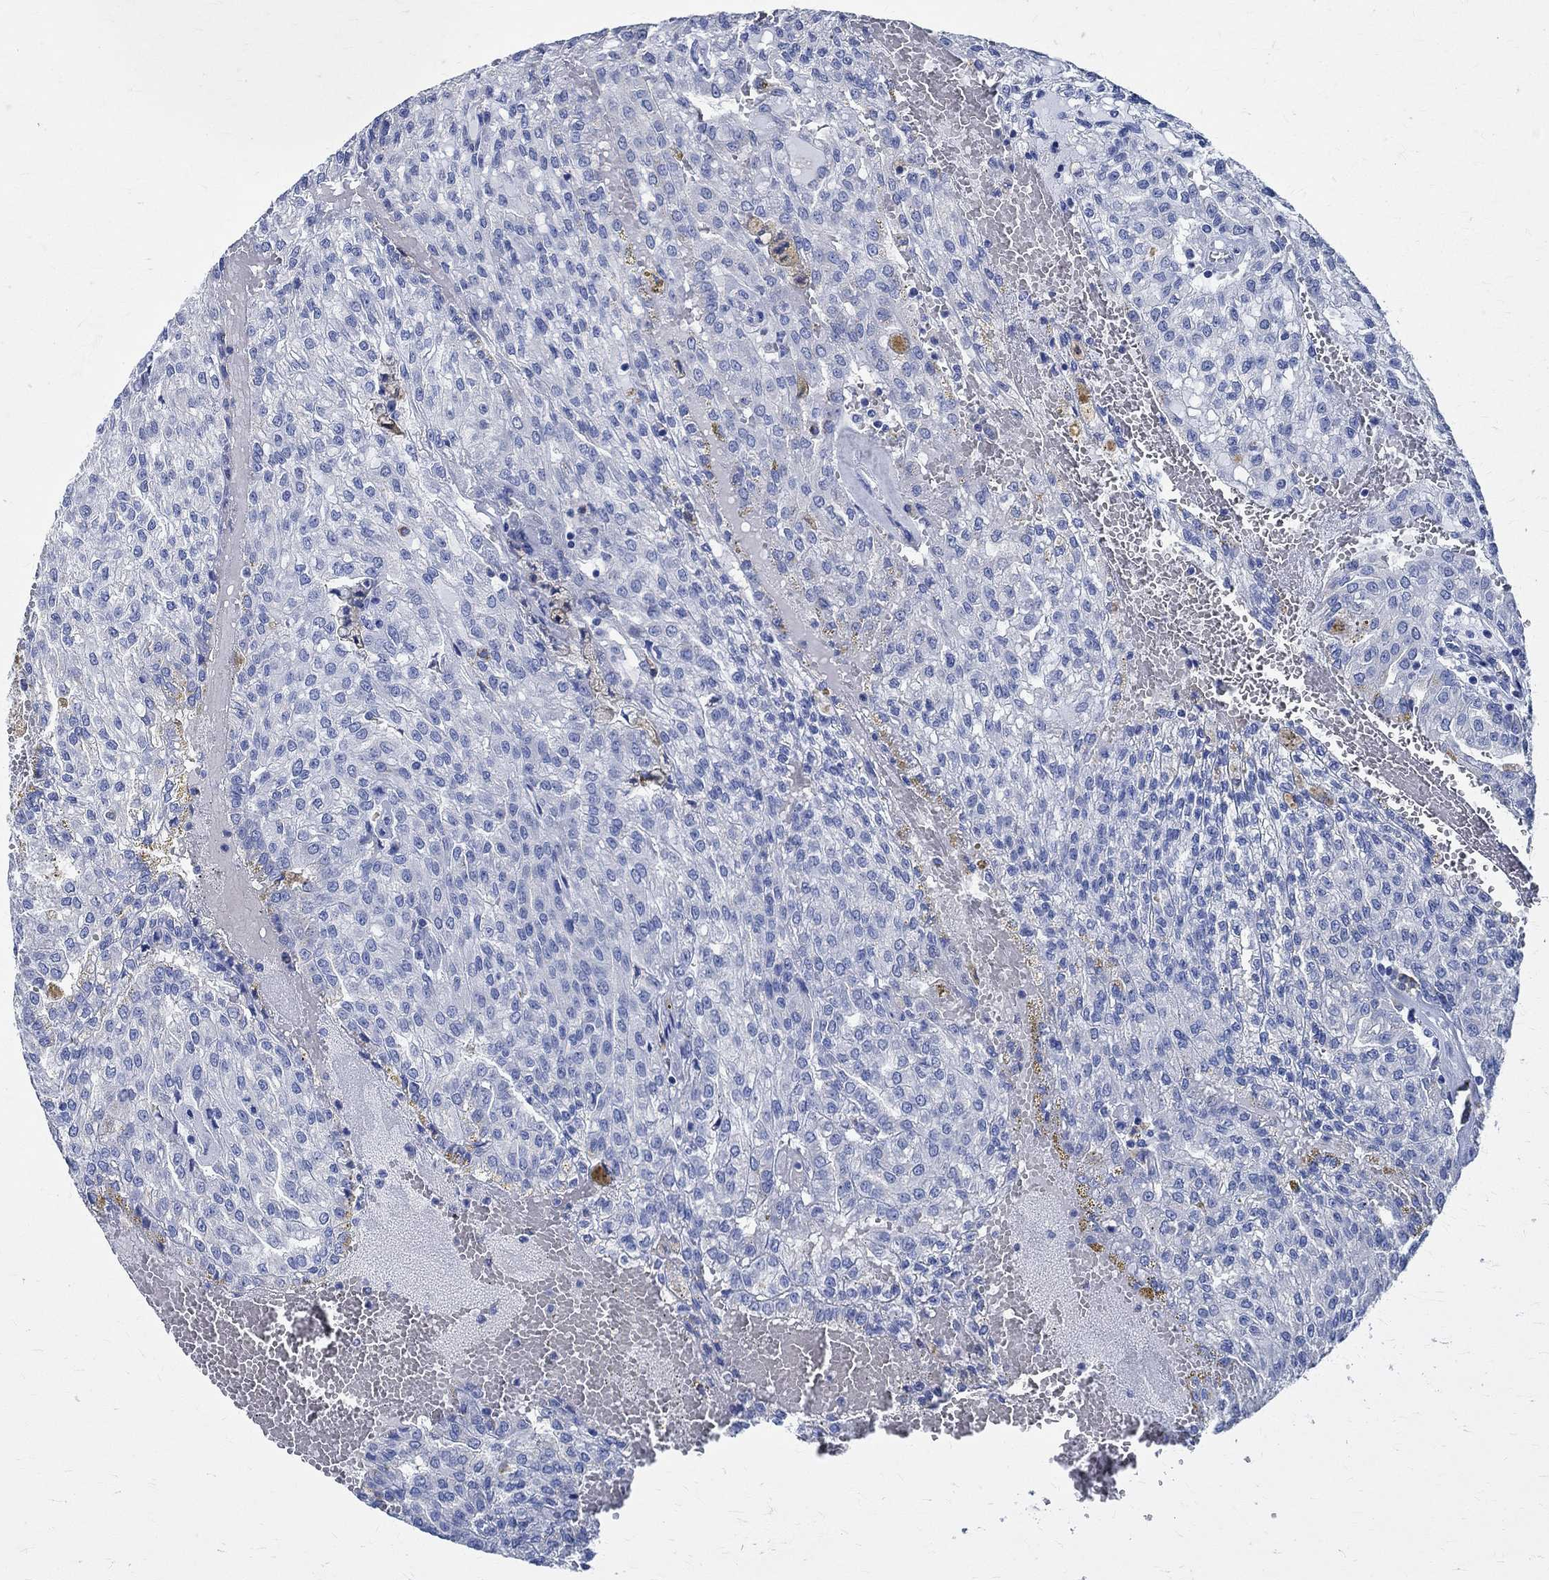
{"staining": {"intensity": "negative", "quantity": "none", "location": "none"}, "tissue": "renal cancer", "cell_type": "Tumor cells", "image_type": "cancer", "snomed": [{"axis": "morphology", "description": "Adenocarcinoma, NOS"}, {"axis": "topography", "description": "Kidney"}], "caption": "Tumor cells are negative for brown protein staining in renal cancer.", "gene": "TMEM221", "patient": {"sex": "male", "age": 63}}